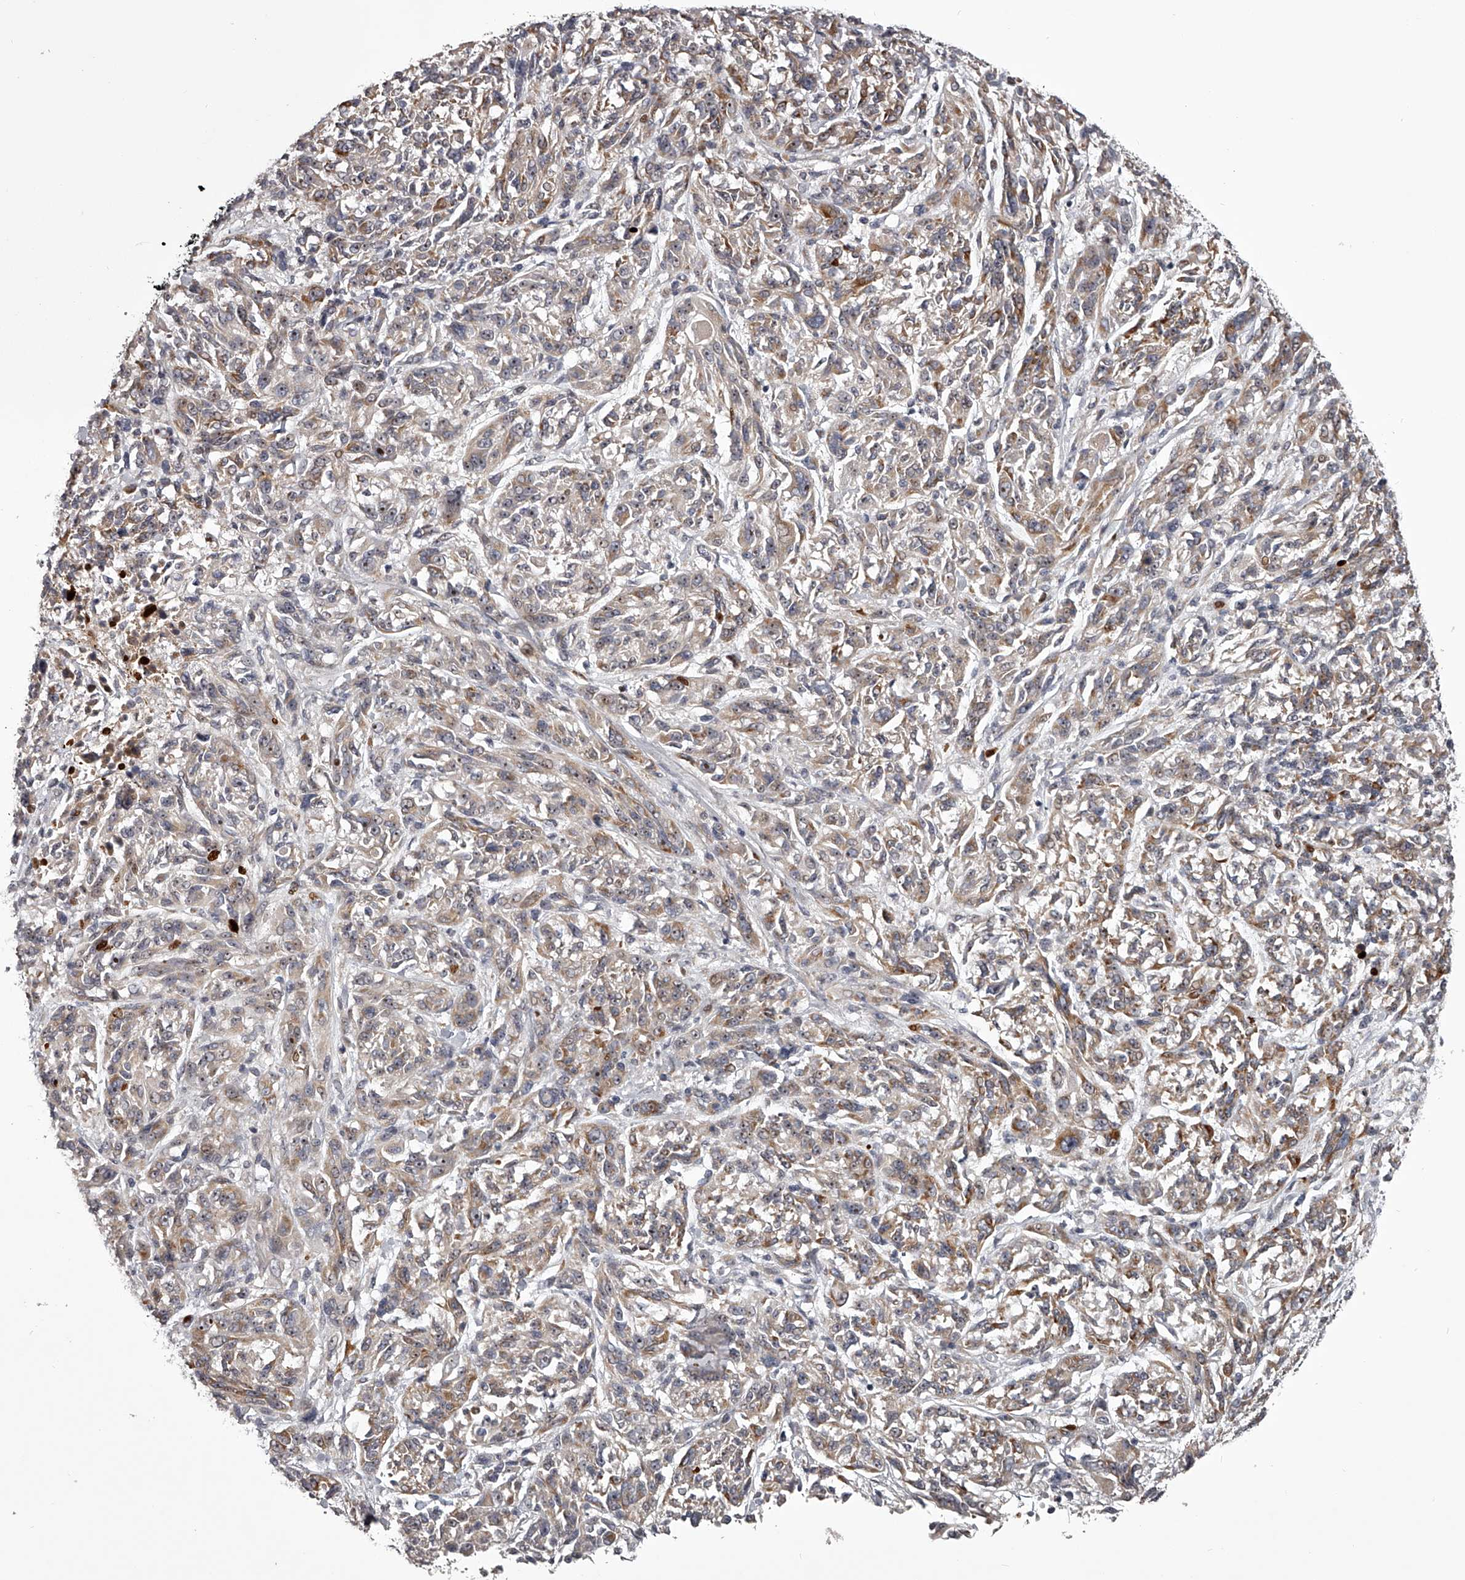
{"staining": {"intensity": "weak", "quantity": ">75%", "location": "cytoplasmic/membranous"}, "tissue": "melanoma", "cell_type": "Tumor cells", "image_type": "cancer", "snomed": [{"axis": "morphology", "description": "Malignant melanoma, NOS"}, {"axis": "topography", "description": "Skin"}], "caption": "The micrograph reveals staining of melanoma, revealing weak cytoplasmic/membranous protein positivity (brown color) within tumor cells. (IHC, brightfield microscopy, high magnification).", "gene": "RRP36", "patient": {"sex": "male", "age": 53}}